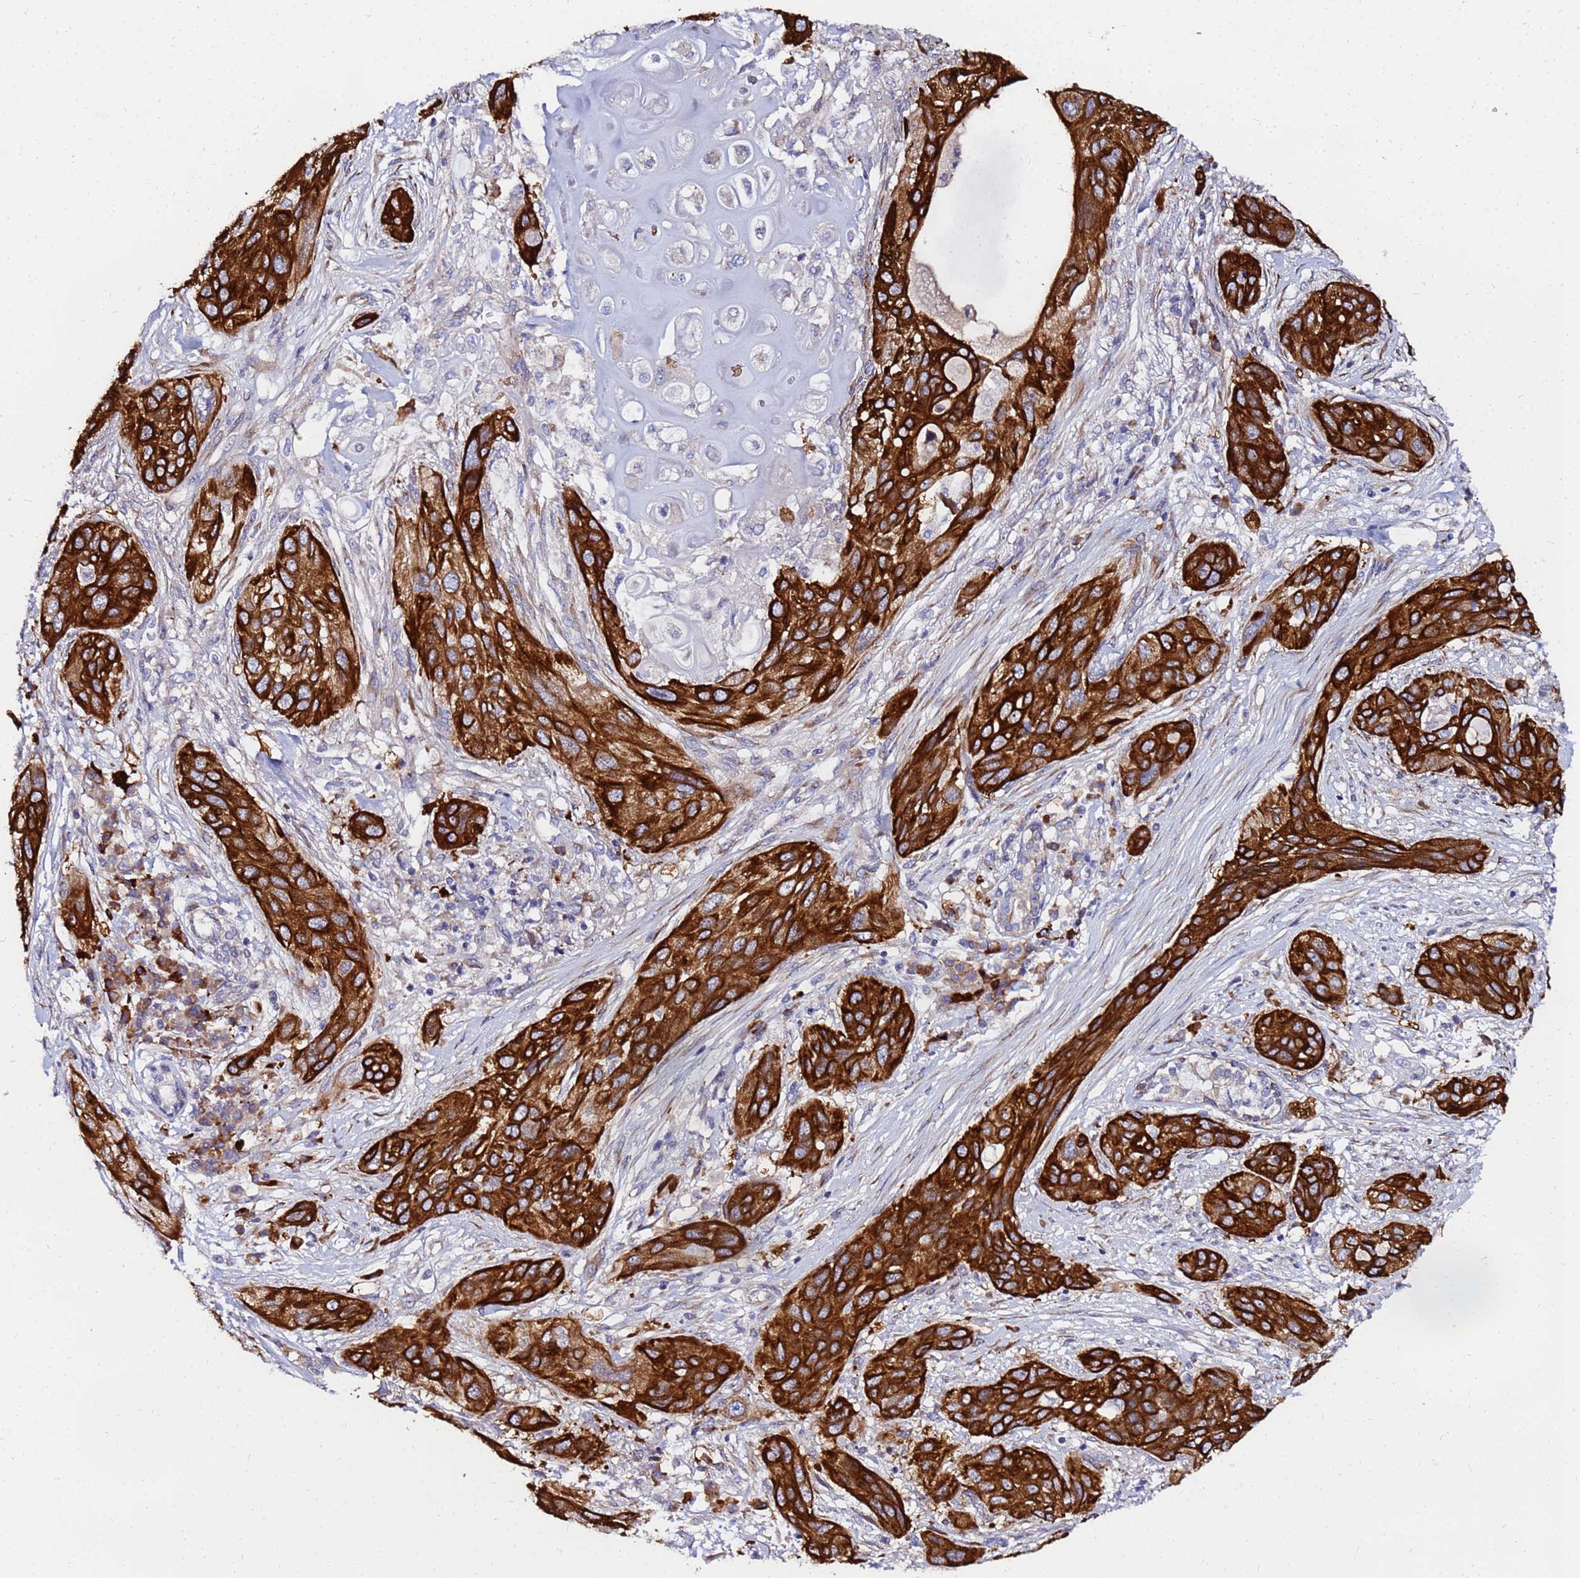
{"staining": {"intensity": "strong", "quantity": ">75%", "location": "cytoplasmic/membranous"}, "tissue": "lung cancer", "cell_type": "Tumor cells", "image_type": "cancer", "snomed": [{"axis": "morphology", "description": "Squamous cell carcinoma, NOS"}, {"axis": "topography", "description": "Lung"}], "caption": "A histopathology image of human lung cancer stained for a protein shows strong cytoplasmic/membranous brown staining in tumor cells. The staining was performed using DAB, with brown indicating positive protein expression. Nuclei are stained blue with hematoxylin.", "gene": "POM121", "patient": {"sex": "female", "age": 70}}